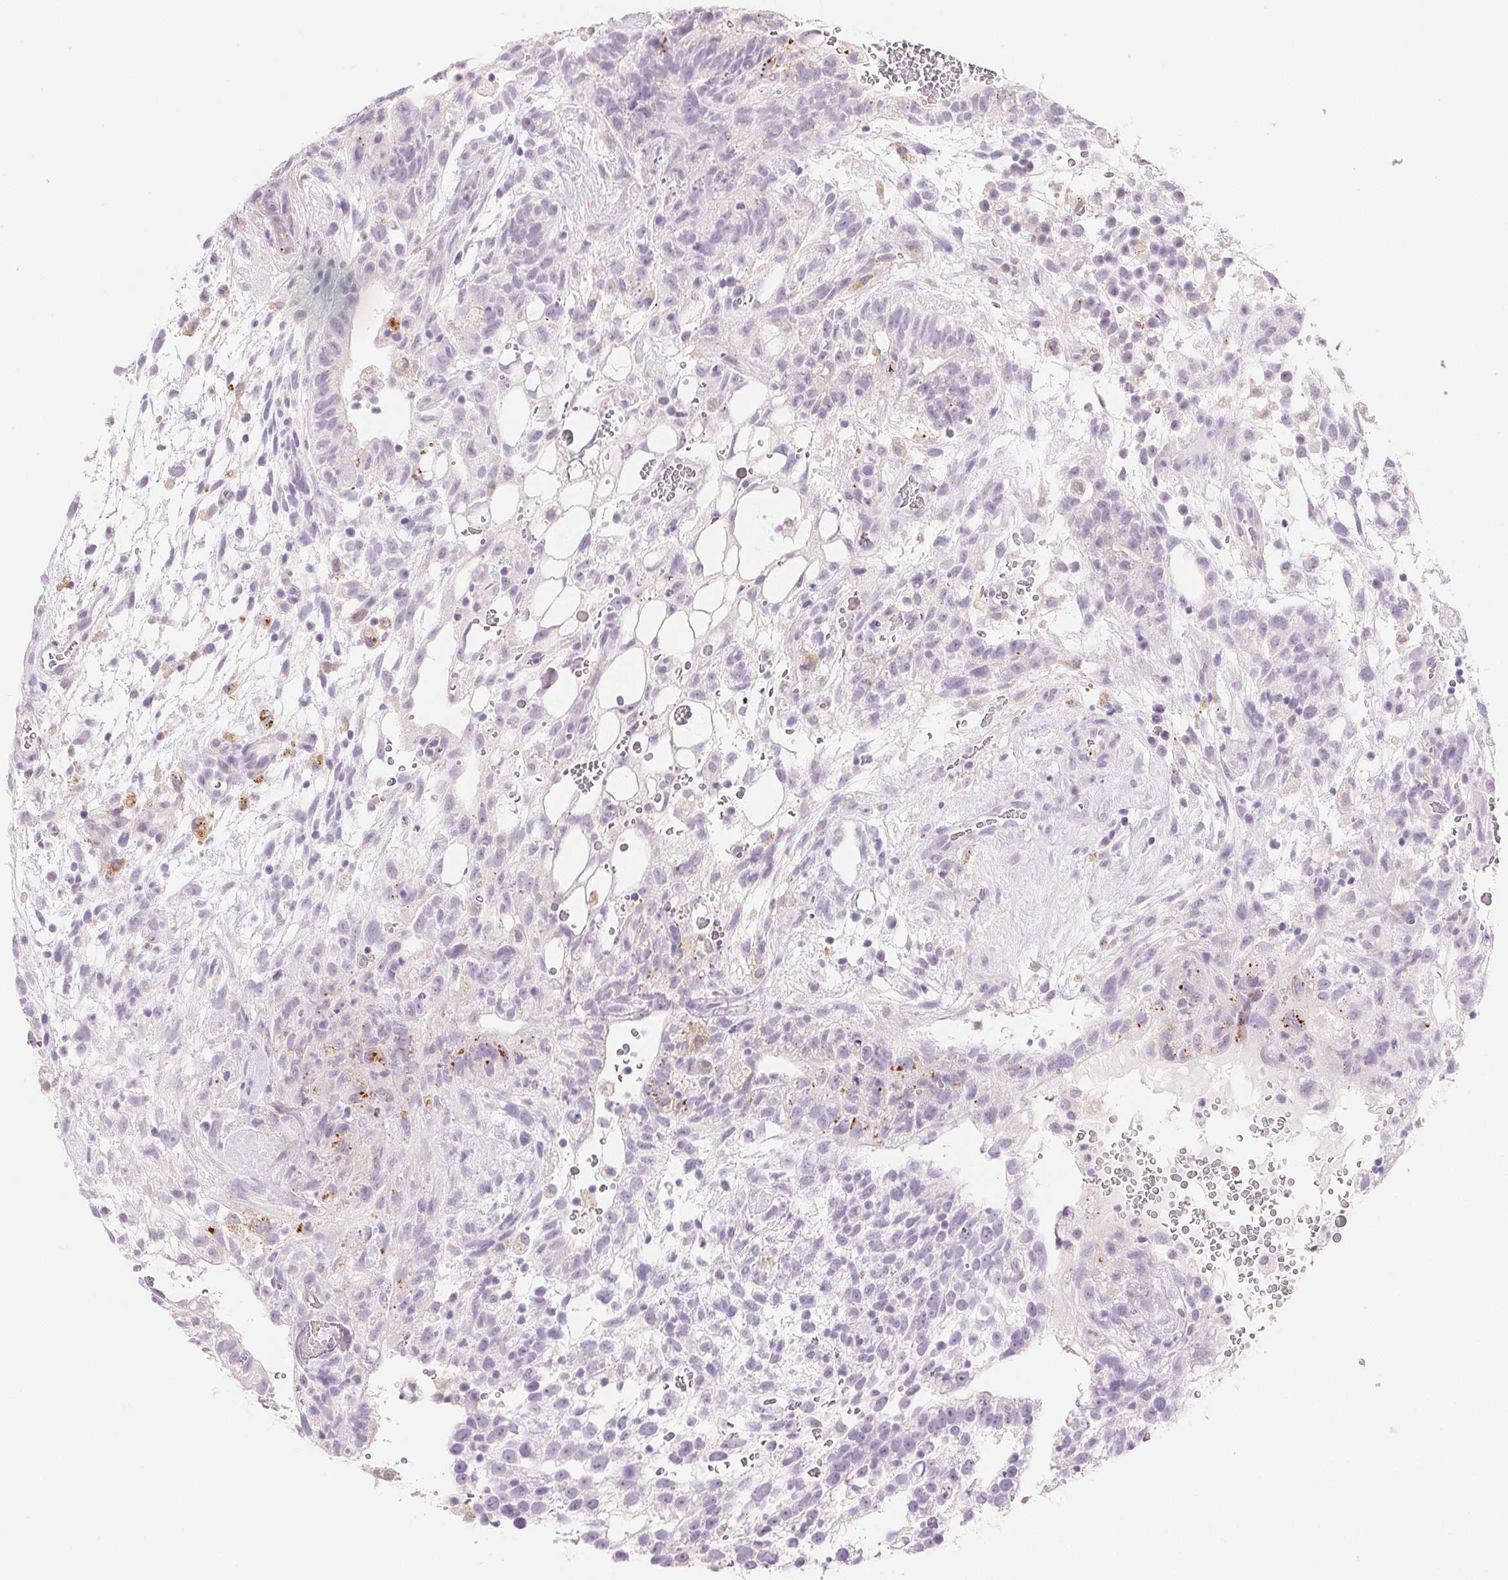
{"staining": {"intensity": "negative", "quantity": "none", "location": "none"}, "tissue": "testis cancer", "cell_type": "Tumor cells", "image_type": "cancer", "snomed": [{"axis": "morphology", "description": "Normal tissue, NOS"}, {"axis": "morphology", "description": "Carcinoma, Embryonal, NOS"}, {"axis": "topography", "description": "Testis"}], "caption": "High magnification brightfield microscopy of testis embryonal carcinoma stained with DAB (3,3'-diaminobenzidine) (brown) and counterstained with hematoxylin (blue): tumor cells show no significant expression.", "gene": "TEKT1", "patient": {"sex": "male", "age": 32}}